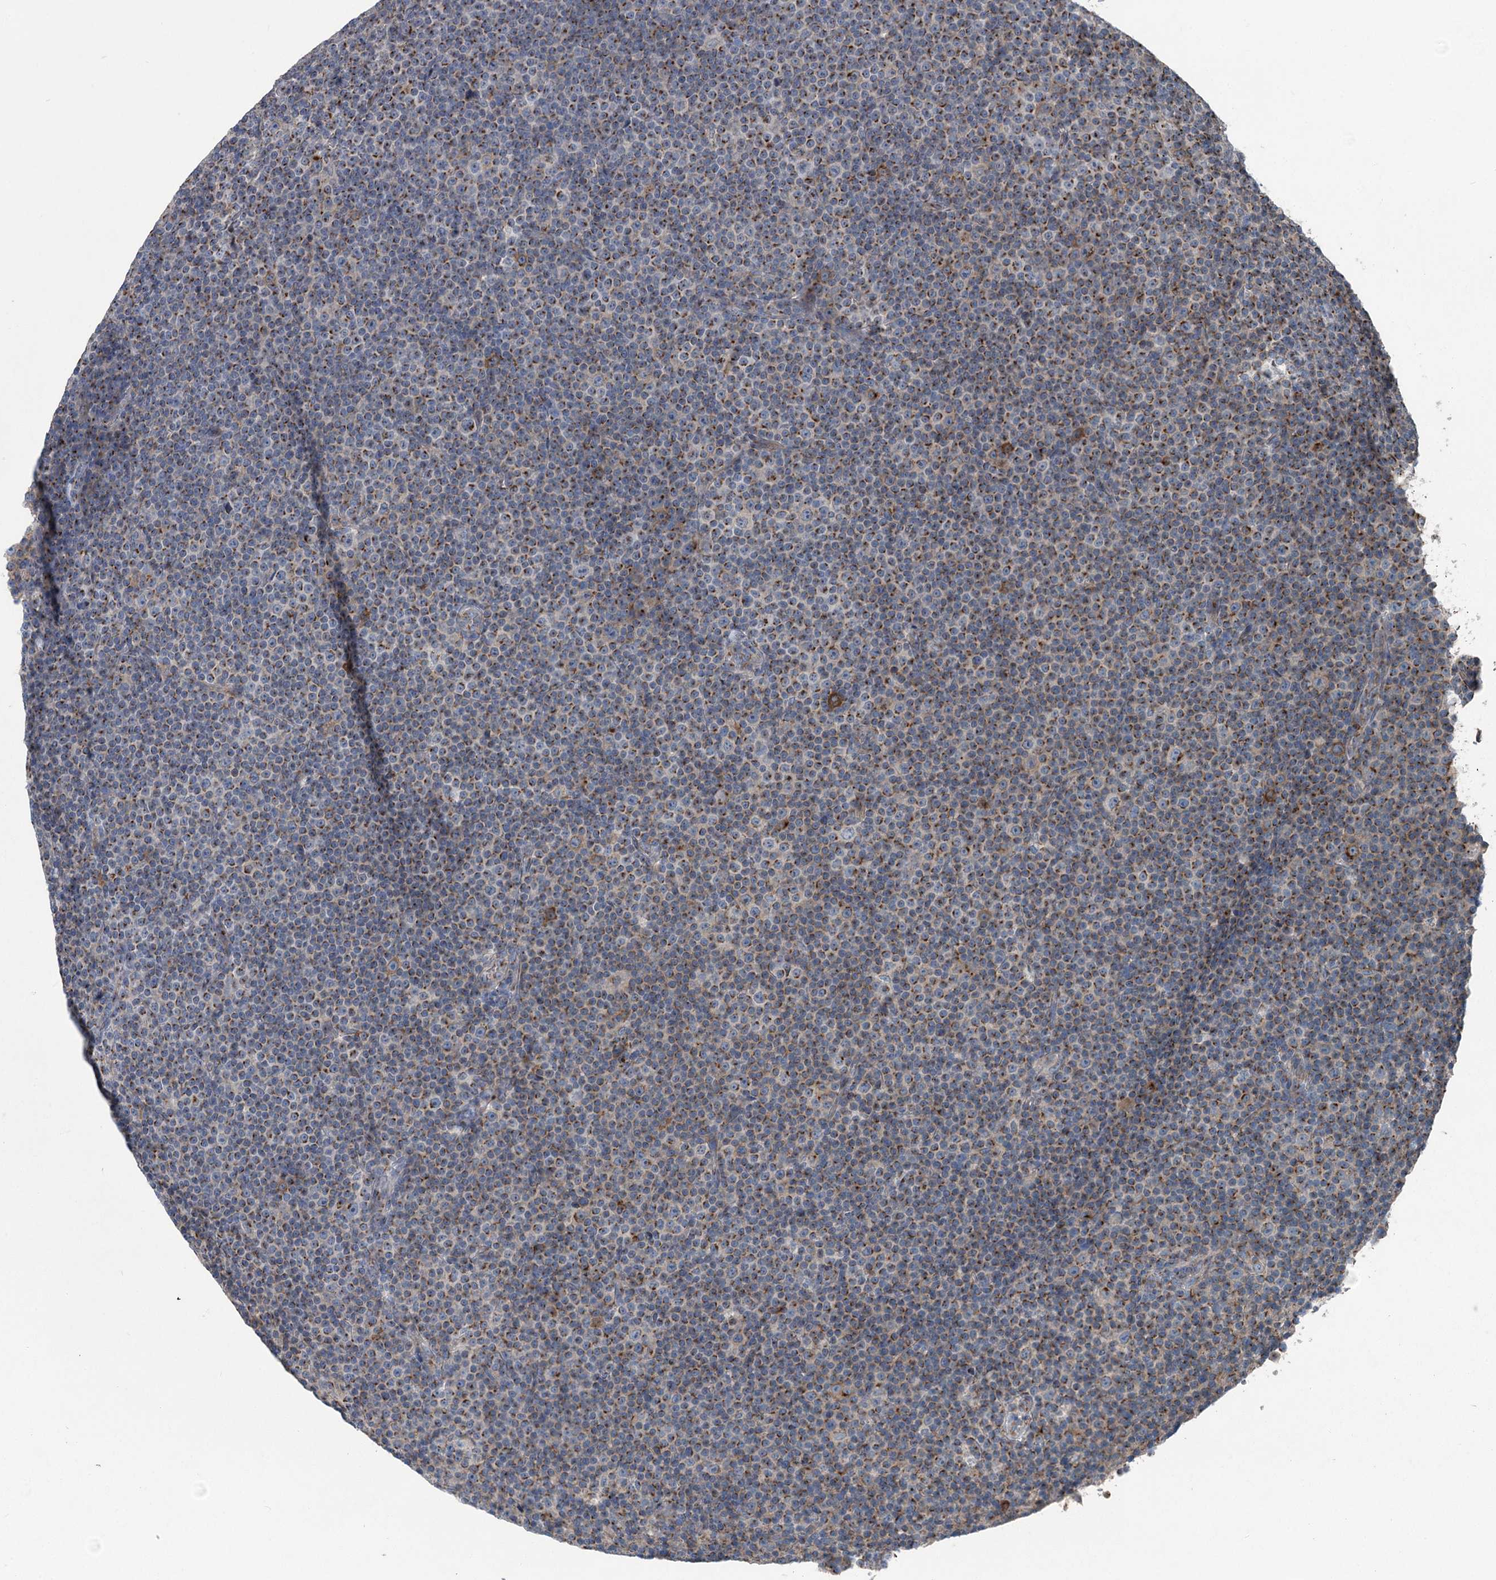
{"staining": {"intensity": "moderate", "quantity": ">75%", "location": "cytoplasmic/membranous"}, "tissue": "lymphoma", "cell_type": "Tumor cells", "image_type": "cancer", "snomed": [{"axis": "morphology", "description": "Malignant lymphoma, non-Hodgkin's type, Low grade"}, {"axis": "topography", "description": "Lymph node"}], "caption": "Immunohistochemical staining of lymphoma demonstrates moderate cytoplasmic/membranous protein staining in approximately >75% of tumor cells. Using DAB (brown) and hematoxylin (blue) stains, captured at high magnification using brightfield microscopy.", "gene": "ITIH5", "patient": {"sex": "female", "age": 67}}